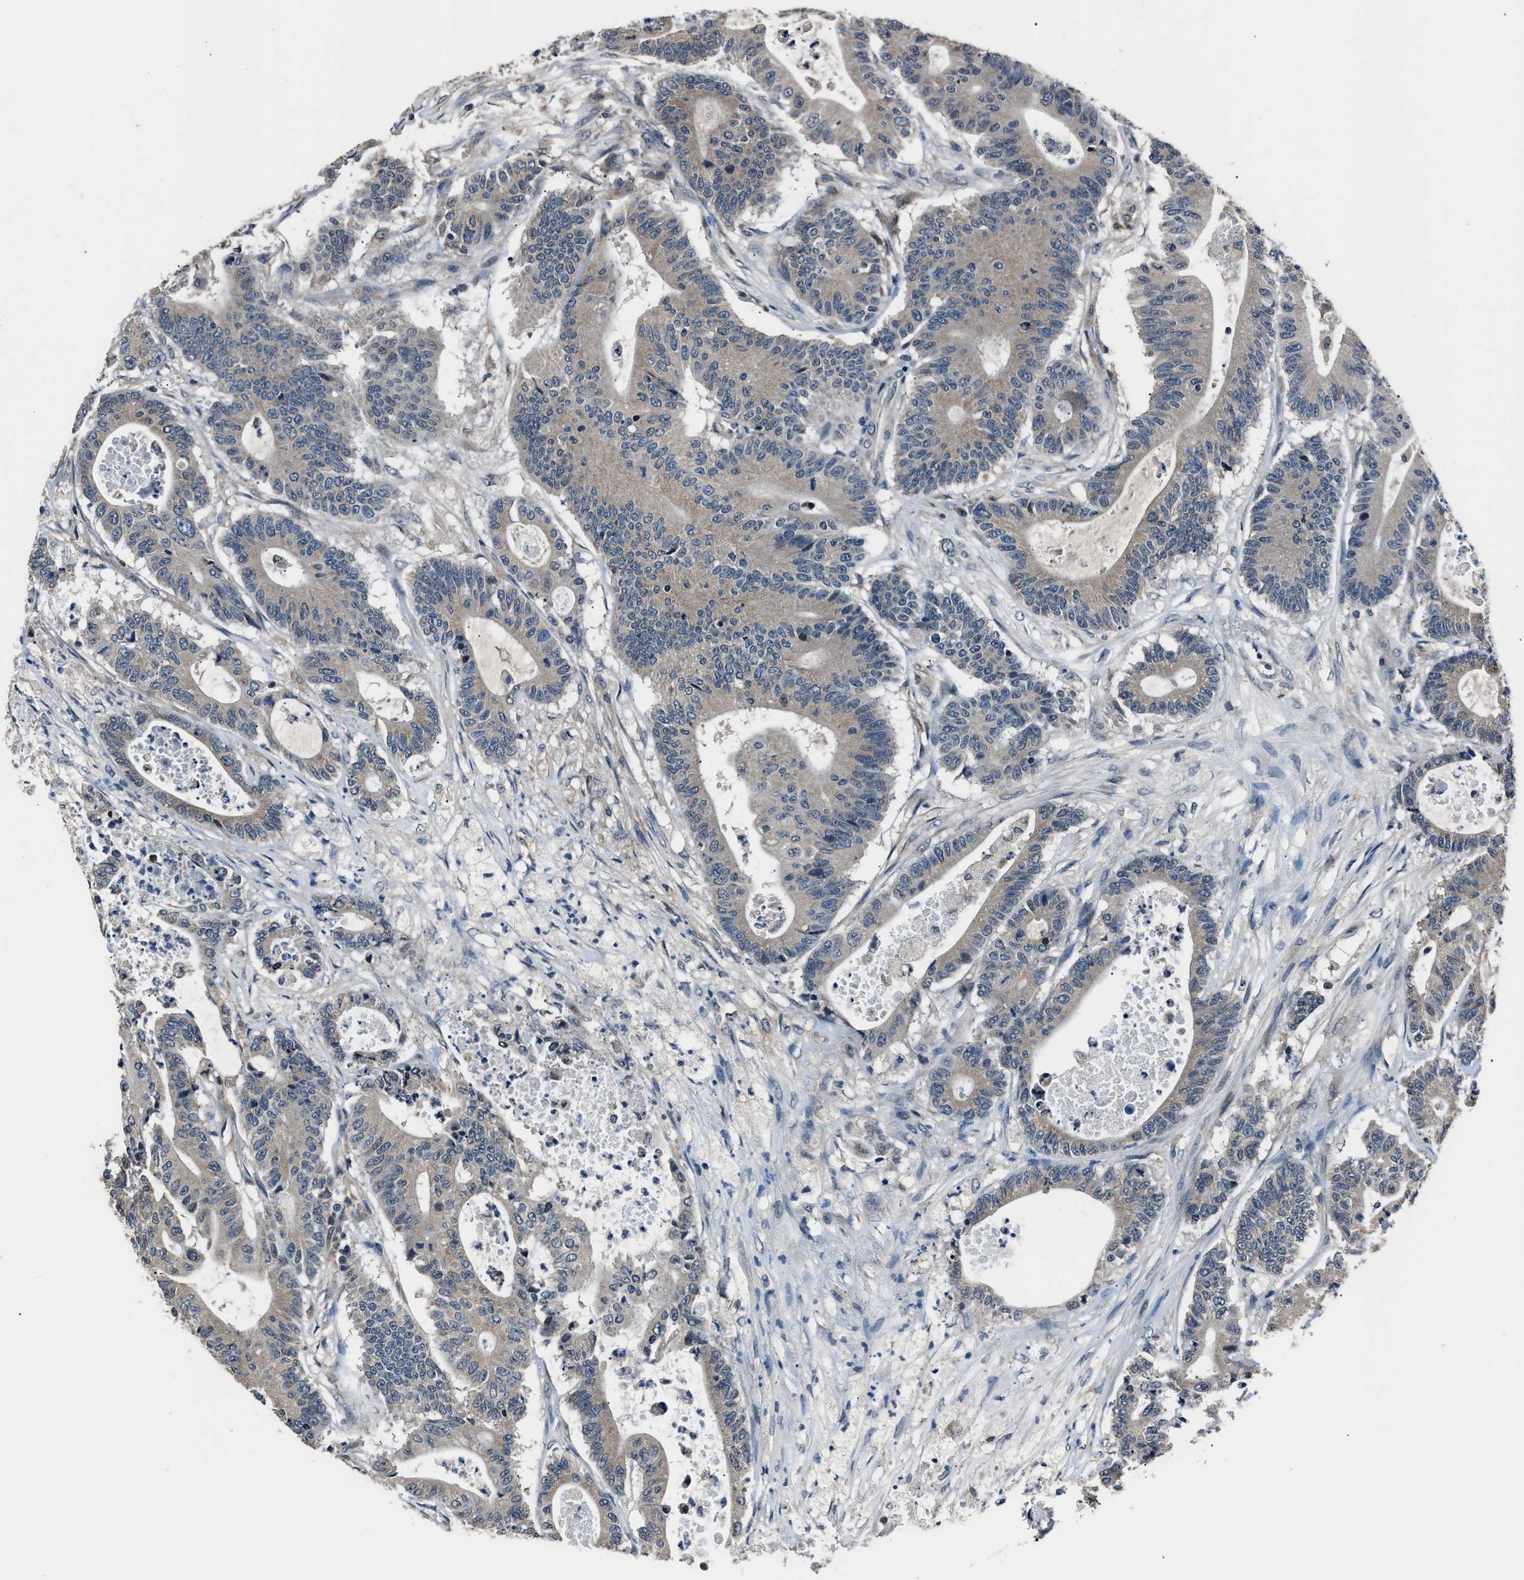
{"staining": {"intensity": "weak", "quantity": "<25%", "location": "cytoplasmic/membranous"}, "tissue": "colorectal cancer", "cell_type": "Tumor cells", "image_type": "cancer", "snomed": [{"axis": "morphology", "description": "Adenocarcinoma, NOS"}, {"axis": "topography", "description": "Colon"}], "caption": "Immunohistochemistry image of colorectal cancer stained for a protein (brown), which displays no expression in tumor cells.", "gene": "TNRC18", "patient": {"sex": "female", "age": 84}}